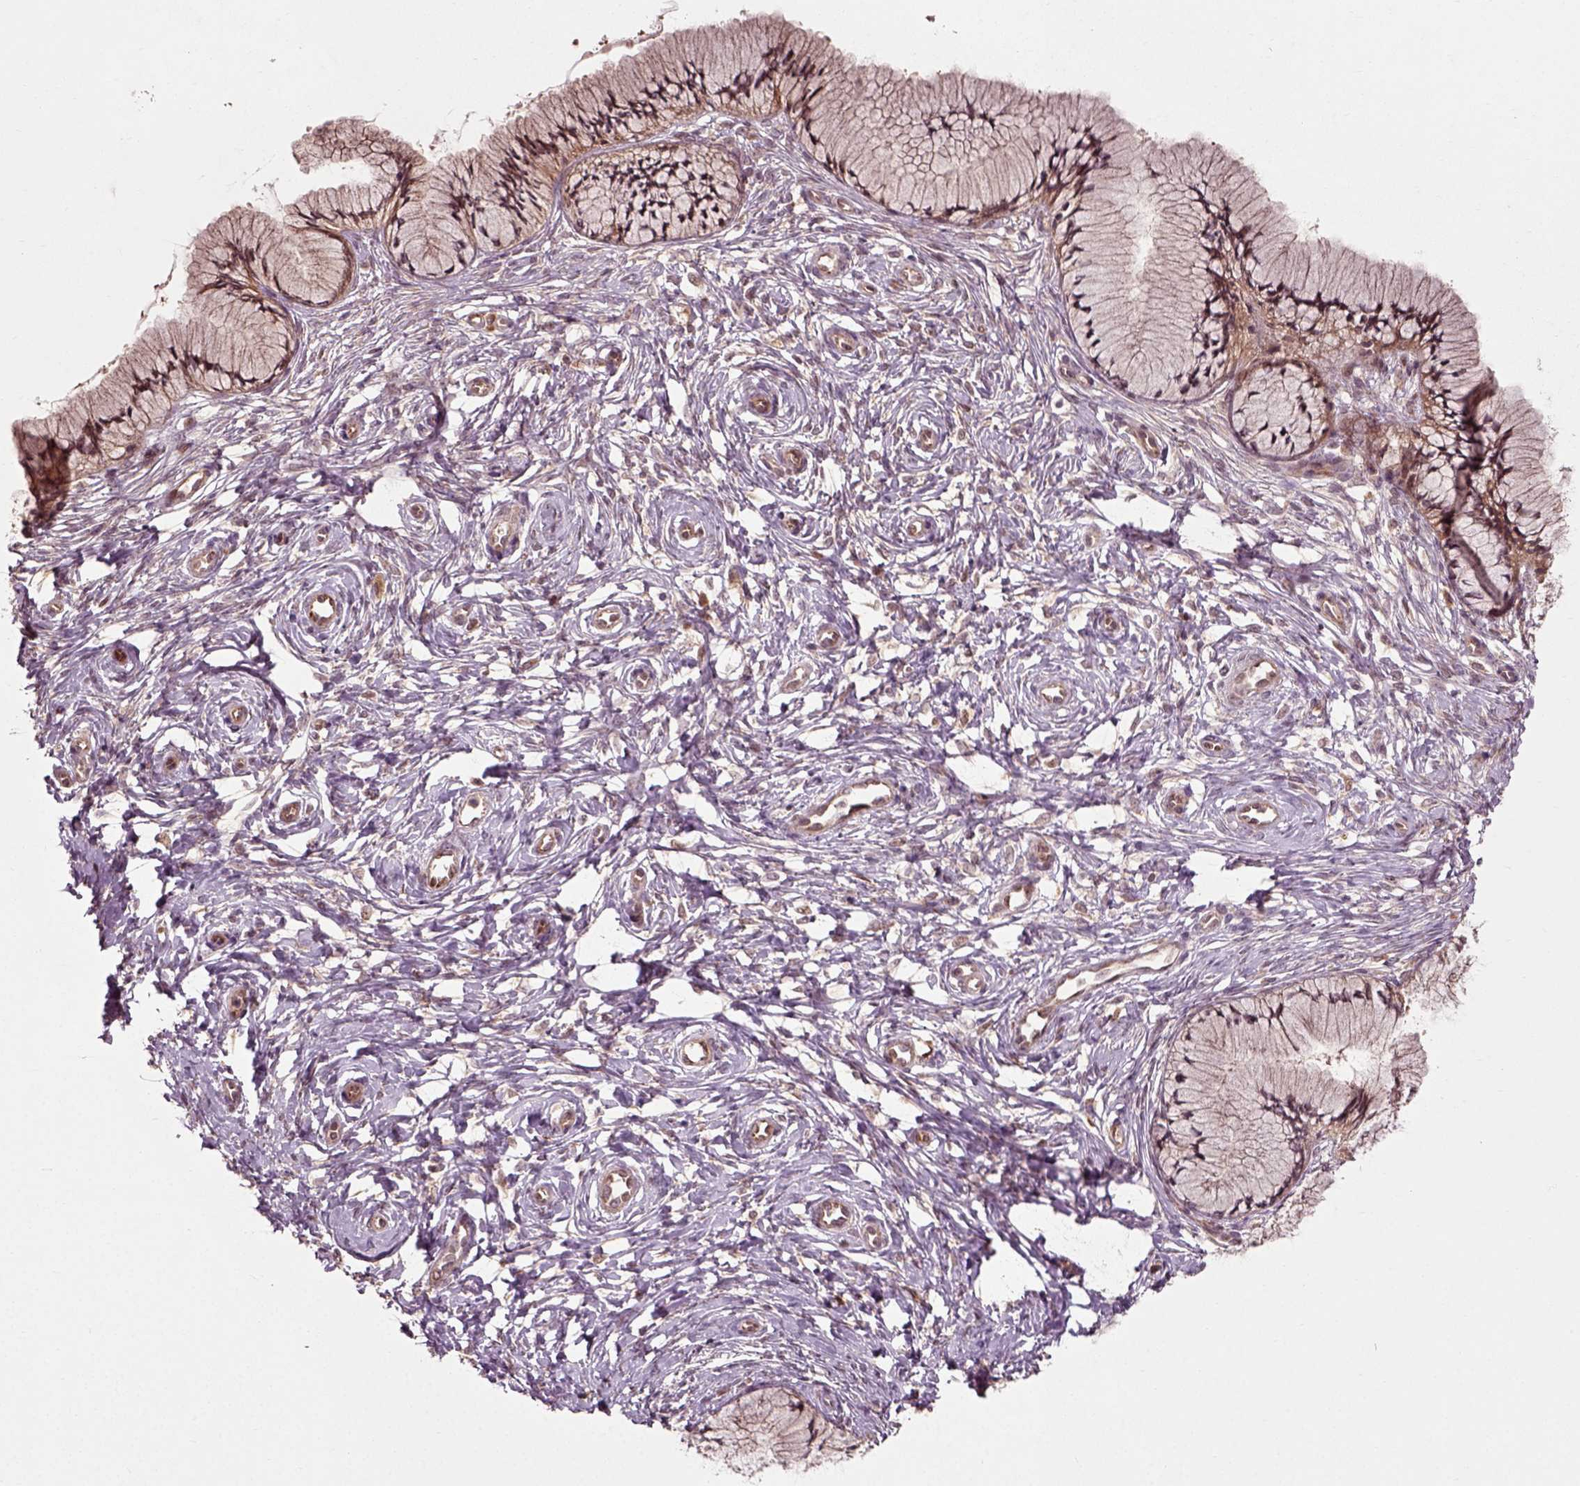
{"staining": {"intensity": "weak", "quantity": ">75%", "location": "cytoplasmic/membranous"}, "tissue": "cervix", "cell_type": "Glandular cells", "image_type": "normal", "snomed": [{"axis": "morphology", "description": "Normal tissue, NOS"}, {"axis": "topography", "description": "Cervix"}], "caption": "Human cervix stained with a brown dye shows weak cytoplasmic/membranous positive expression in approximately >75% of glandular cells.", "gene": "PLCD3", "patient": {"sex": "female", "age": 37}}